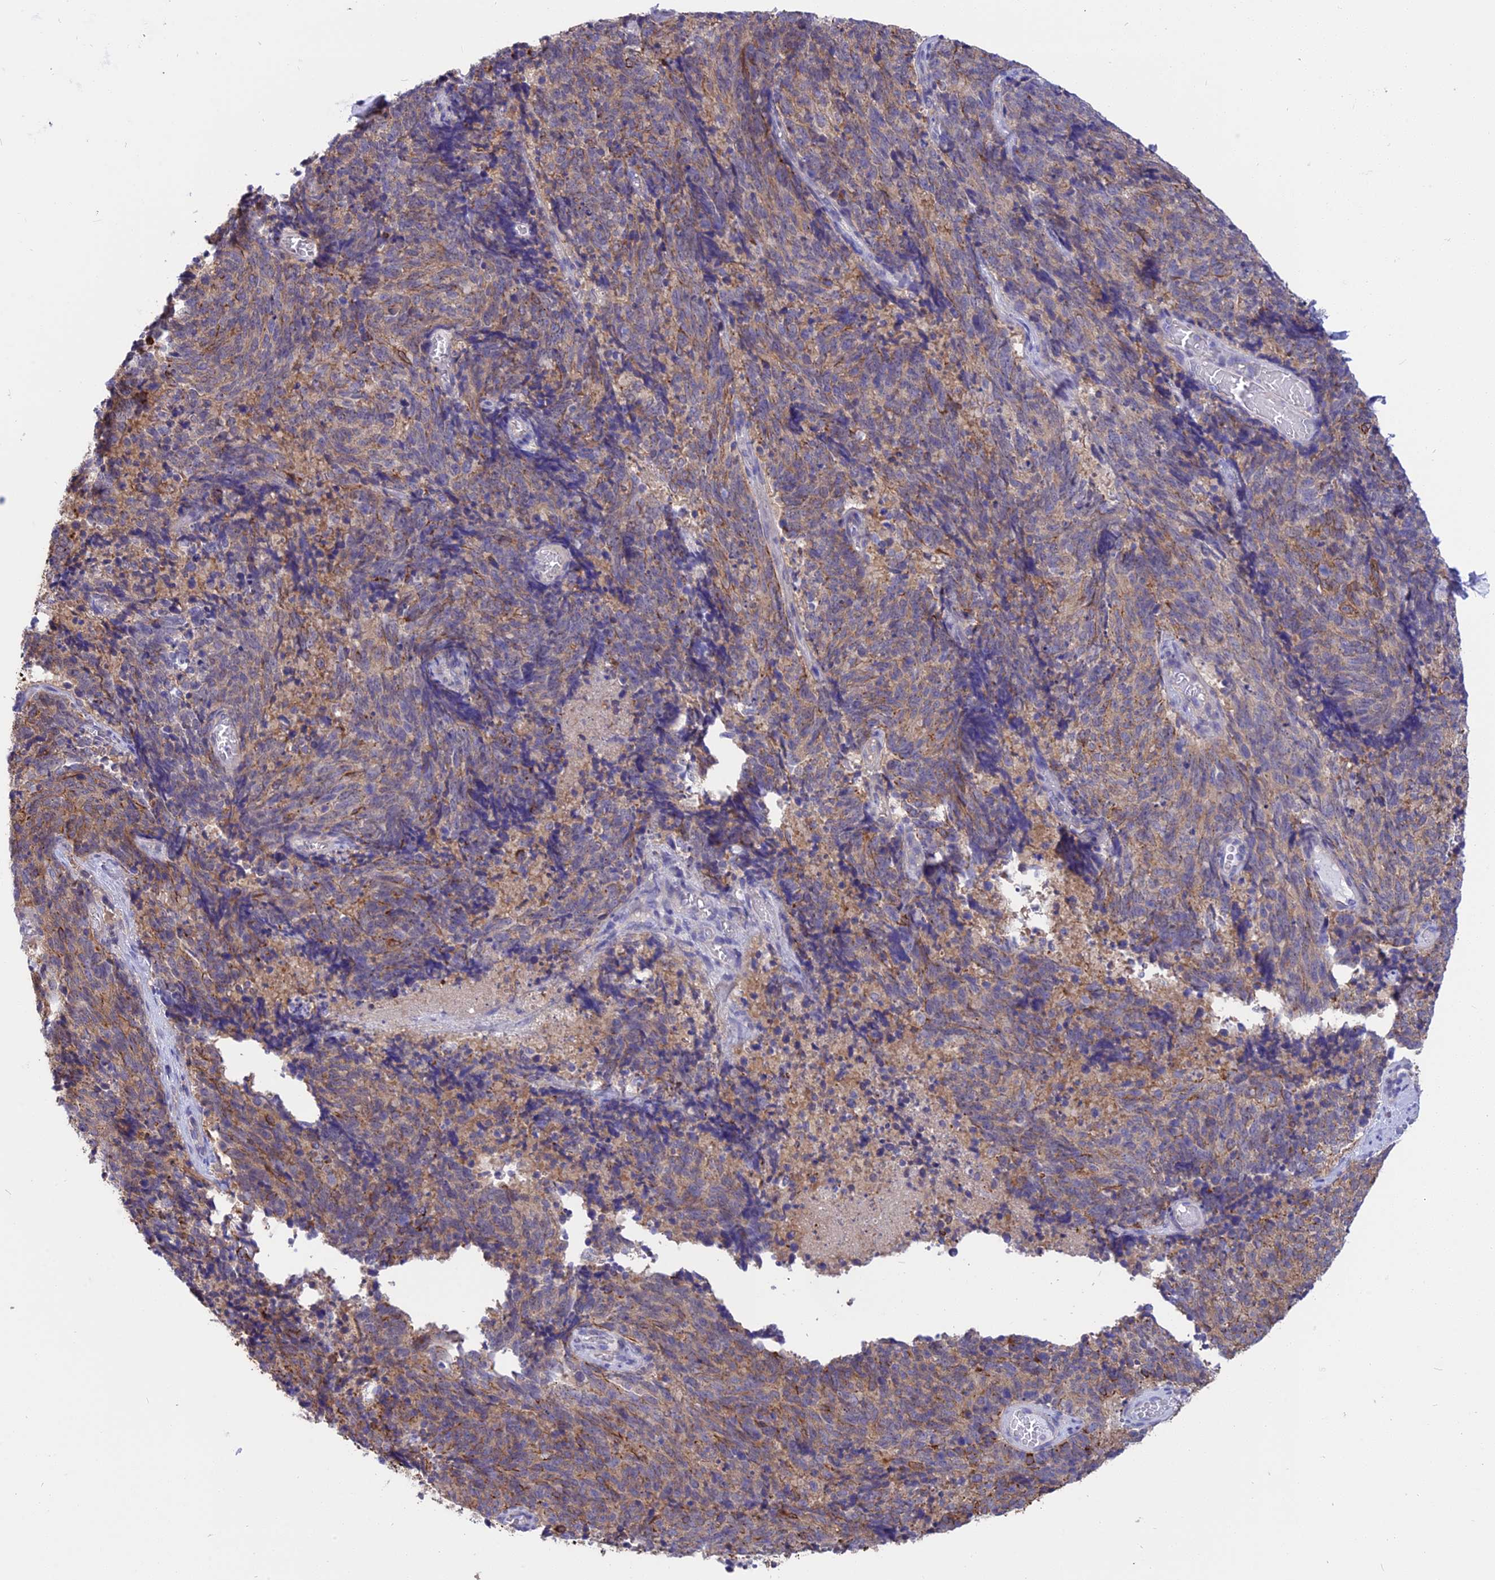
{"staining": {"intensity": "weak", "quantity": "25%-75%", "location": "cytoplasmic/membranous"}, "tissue": "cervical cancer", "cell_type": "Tumor cells", "image_type": "cancer", "snomed": [{"axis": "morphology", "description": "Squamous cell carcinoma, NOS"}, {"axis": "topography", "description": "Cervix"}], "caption": "A low amount of weak cytoplasmic/membranous positivity is identified in approximately 25%-75% of tumor cells in cervical cancer tissue.", "gene": "STUB1", "patient": {"sex": "female", "age": 29}}